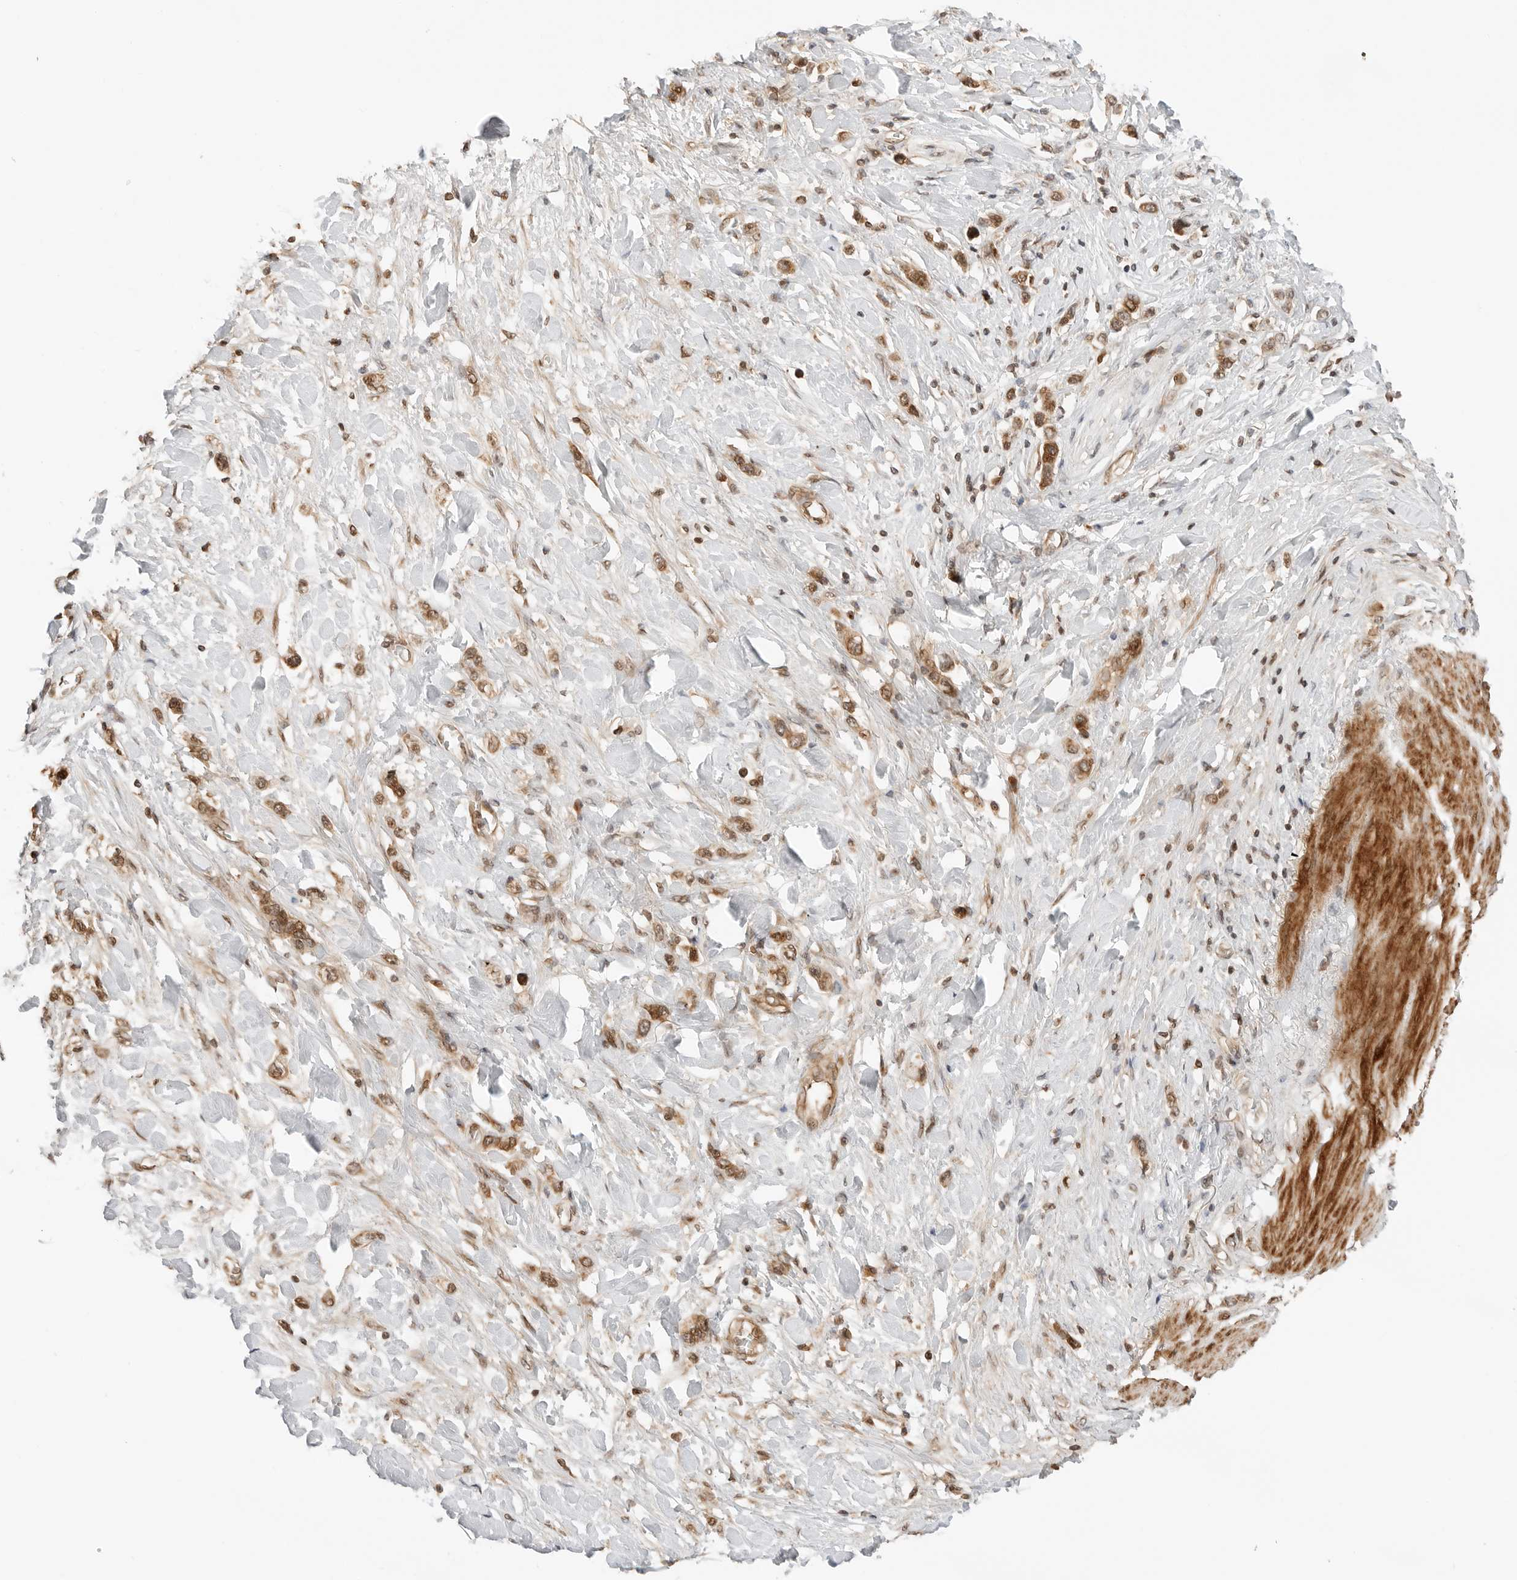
{"staining": {"intensity": "moderate", "quantity": ">75%", "location": "nuclear"}, "tissue": "stomach cancer", "cell_type": "Tumor cells", "image_type": "cancer", "snomed": [{"axis": "morphology", "description": "Adenocarcinoma, NOS"}, {"axis": "topography", "description": "Stomach"}], "caption": "This is a histology image of immunohistochemistry staining of stomach cancer (adenocarcinoma), which shows moderate positivity in the nuclear of tumor cells.", "gene": "GEM", "patient": {"sex": "female", "age": 65}}